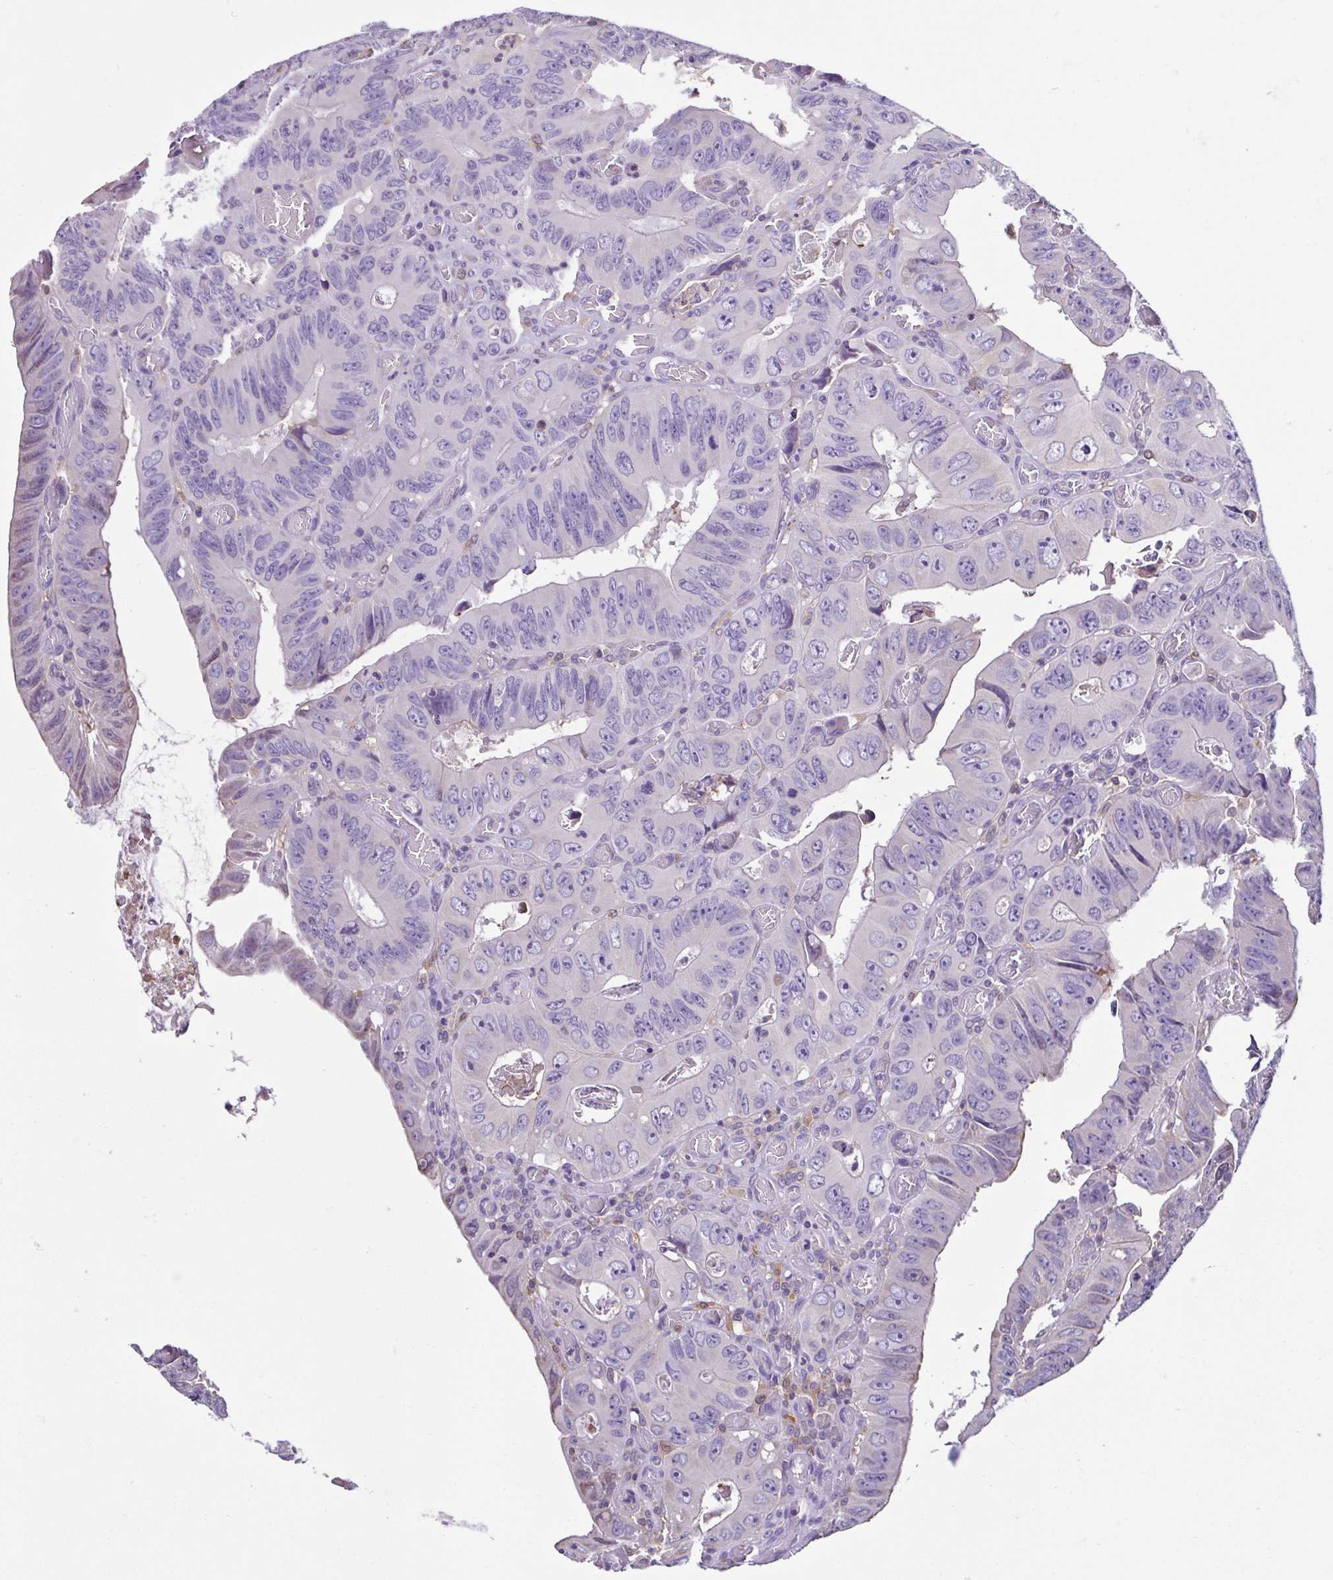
{"staining": {"intensity": "negative", "quantity": "none", "location": "none"}, "tissue": "colorectal cancer", "cell_type": "Tumor cells", "image_type": "cancer", "snomed": [{"axis": "morphology", "description": "Adenocarcinoma, NOS"}, {"axis": "topography", "description": "Colon"}], "caption": "The immunohistochemistry (IHC) image has no significant positivity in tumor cells of colorectal adenocarcinoma tissue.", "gene": "ANXA10", "patient": {"sex": "female", "age": 84}}